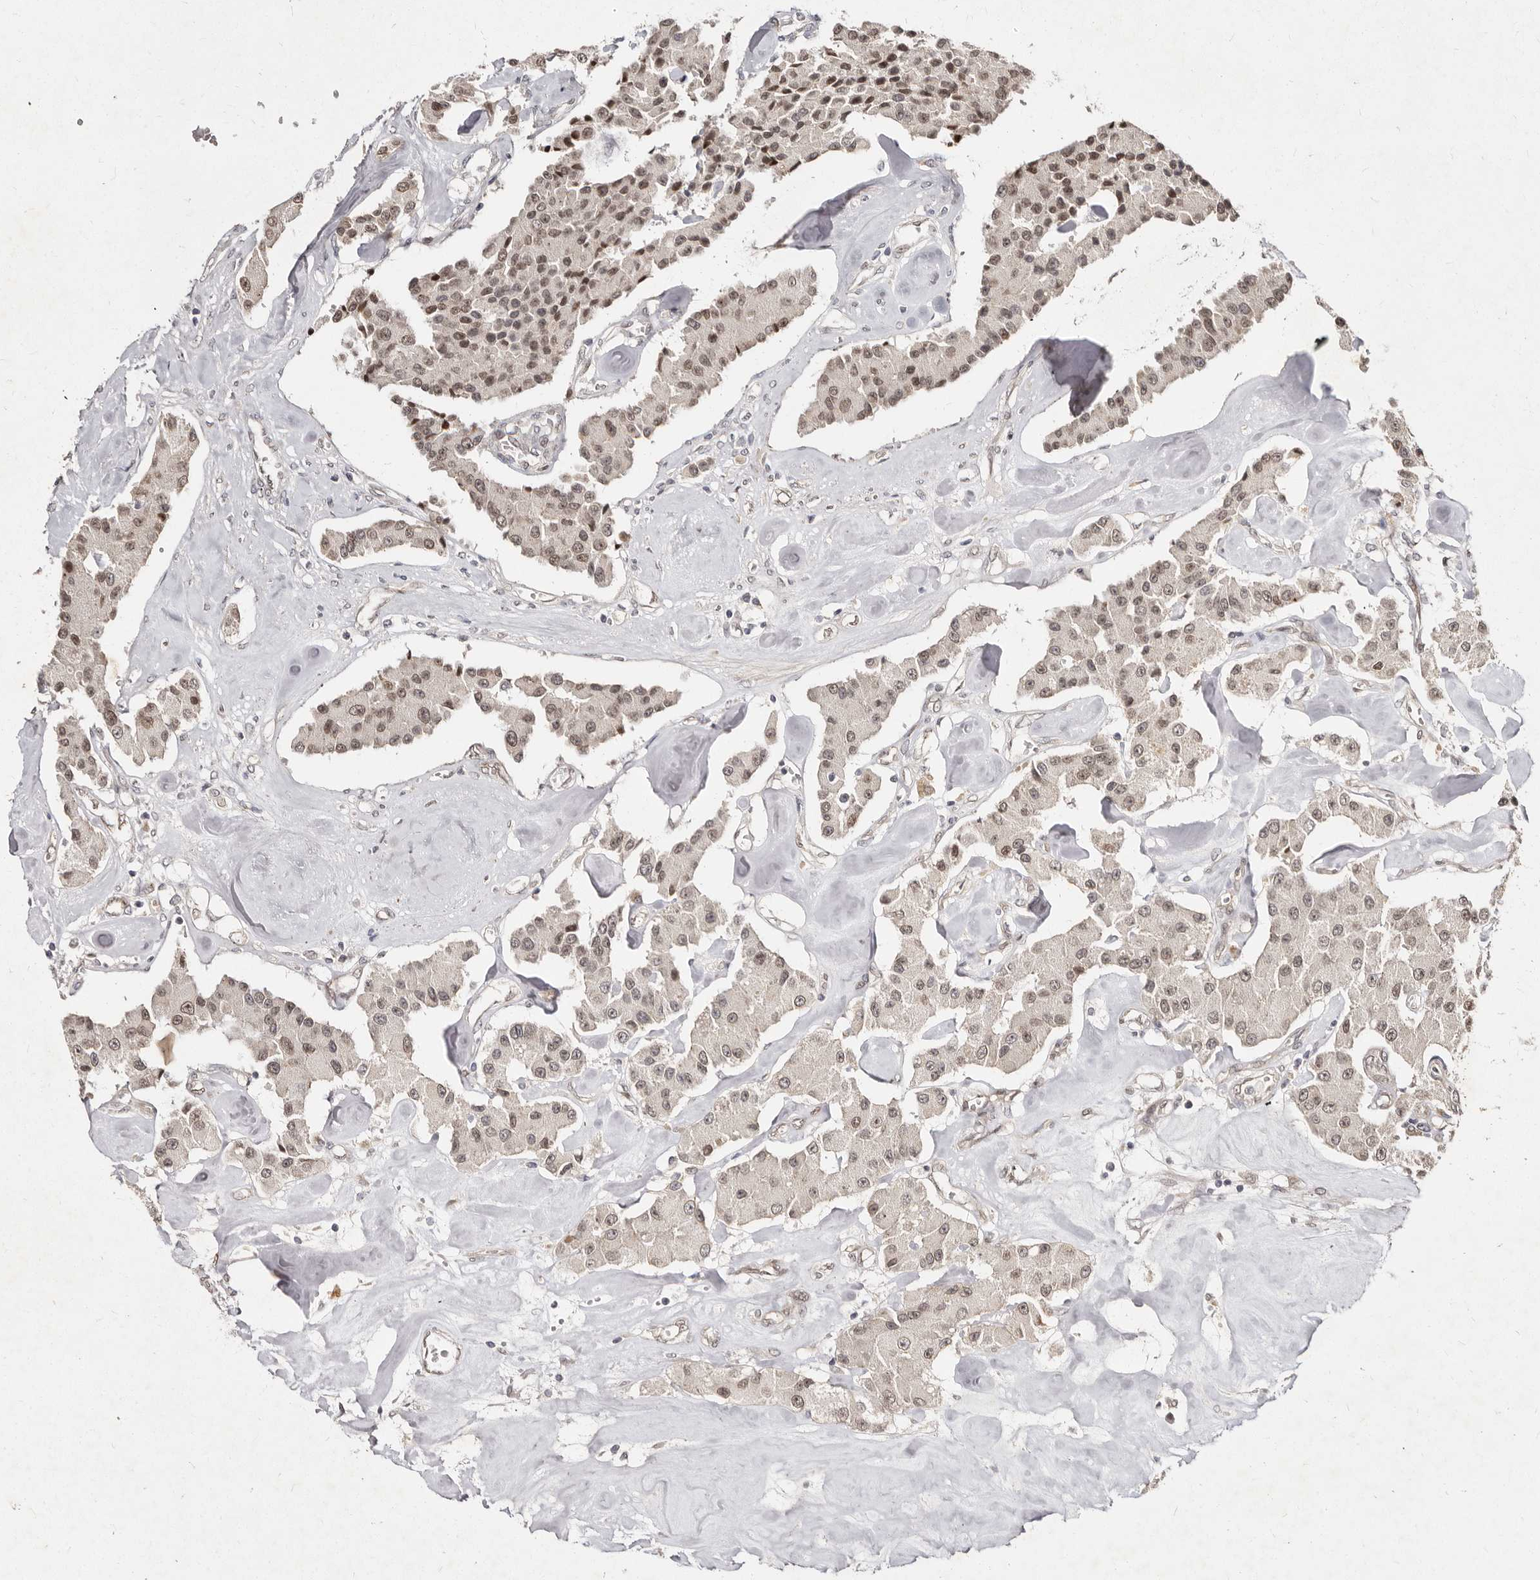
{"staining": {"intensity": "moderate", "quantity": ">75%", "location": "nuclear"}, "tissue": "carcinoid", "cell_type": "Tumor cells", "image_type": "cancer", "snomed": [{"axis": "morphology", "description": "Carcinoid, malignant, NOS"}, {"axis": "topography", "description": "Pancreas"}], "caption": "Protein expression analysis of carcinoid shows moderate nuclear expression in about >75% of tumor cells.", "gene": "LCORL", "patient": {"sex": "male", "age": 41}}